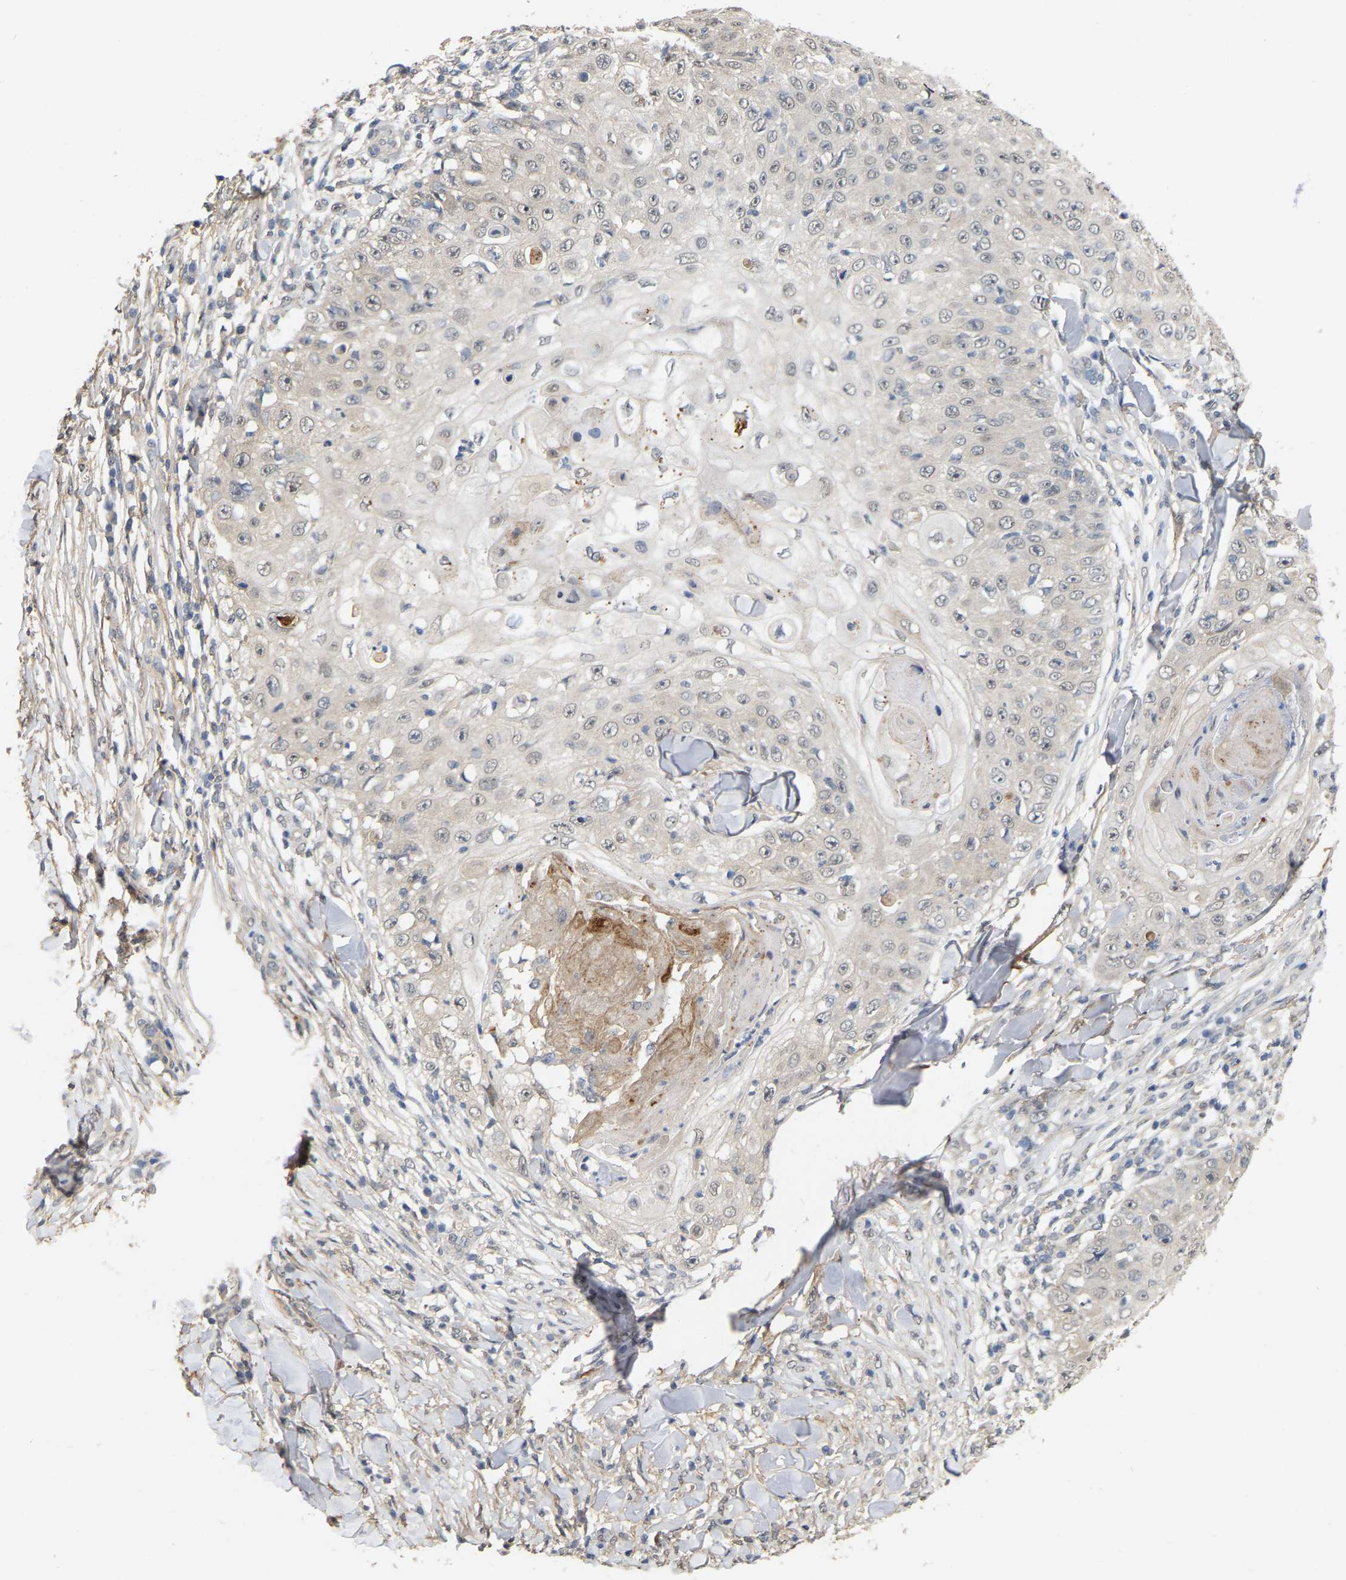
{"staining": {"intensity": "weak", "quantity": "<25%", "location": "nuclear"}, "tissue": "skin cancer", "cell_type": "Tumor cells", "image_type": "cancer", "snomed": [{"axis": "morphology", "description": "Squamous cell carcinoma, NOS"}, {"axis": "topography", "description": "Skin"}], "caption": "Tumor cells show no significant protein expression in squamous cell carcinoma (skin).", "gene": "RUVBL1", "patient": {"sex": "male", "age": 86}}